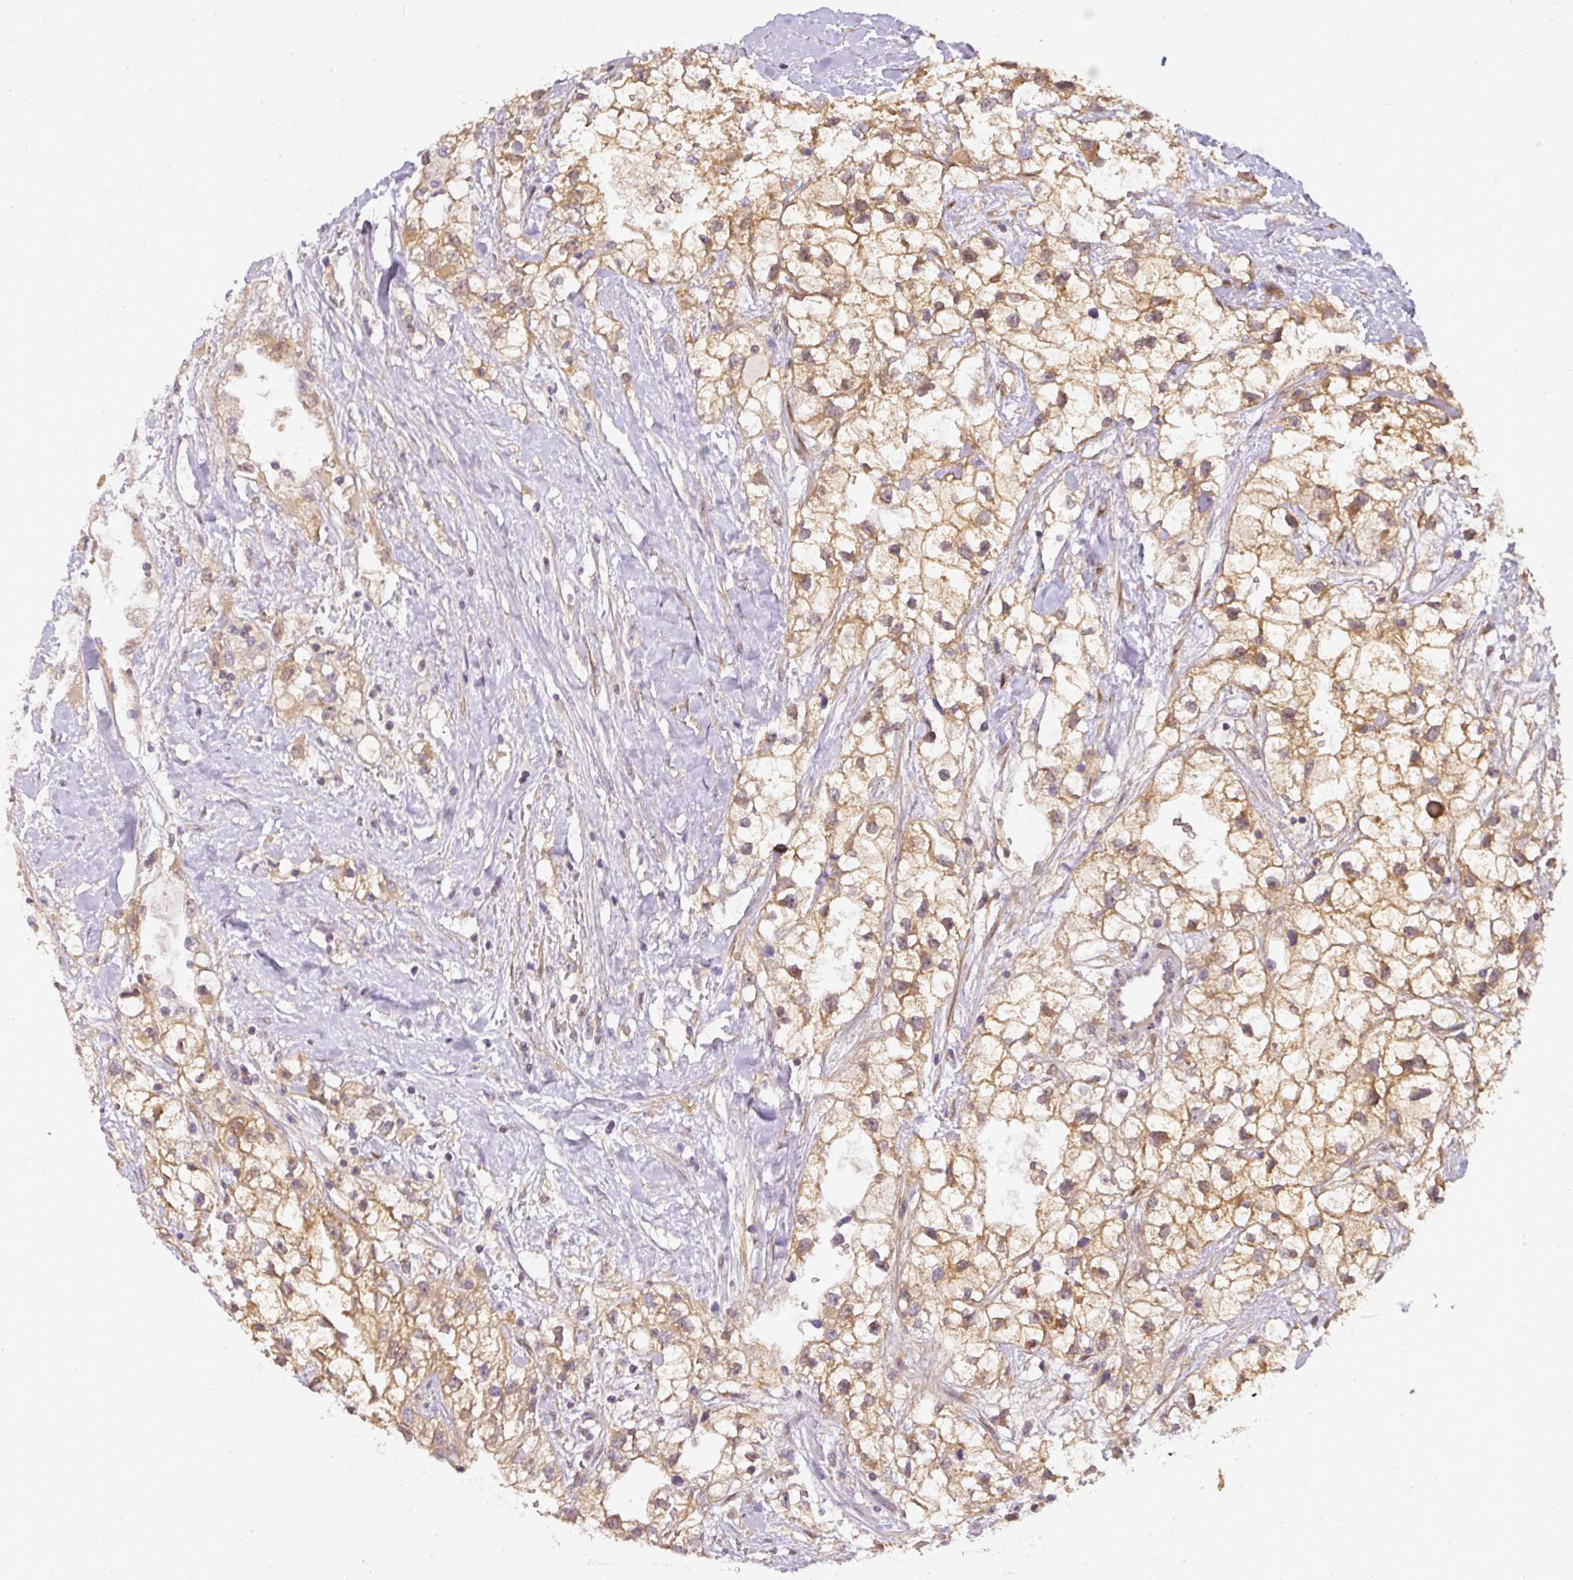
{"staining": {"intensity": "moderate", "quantity": ">75%", "location": "cytoplasmic/membranous"}, "tissue": "renal cancer", "cell_type": "Tumor cells", "image_type": "cancer", "snomed": [{"axis": "morphology", "description": "Adenocarcinoma, NOS"}, {"axis": "topography", "description": "Kidney"}], "caption": "IHC staining of renal cancer, which displays medium levels of moderate cytoplasmic/membranous expression in approximately >75% of tumor cells indicating moderate cytoplasmic/membranous protein expression. The staining was performed using DAB (brown) for protein detection and nuclei were counterstained in hematoxylin (blue).", "gene": "ADH5", "patient": {"sex": "male", "age": 59}}